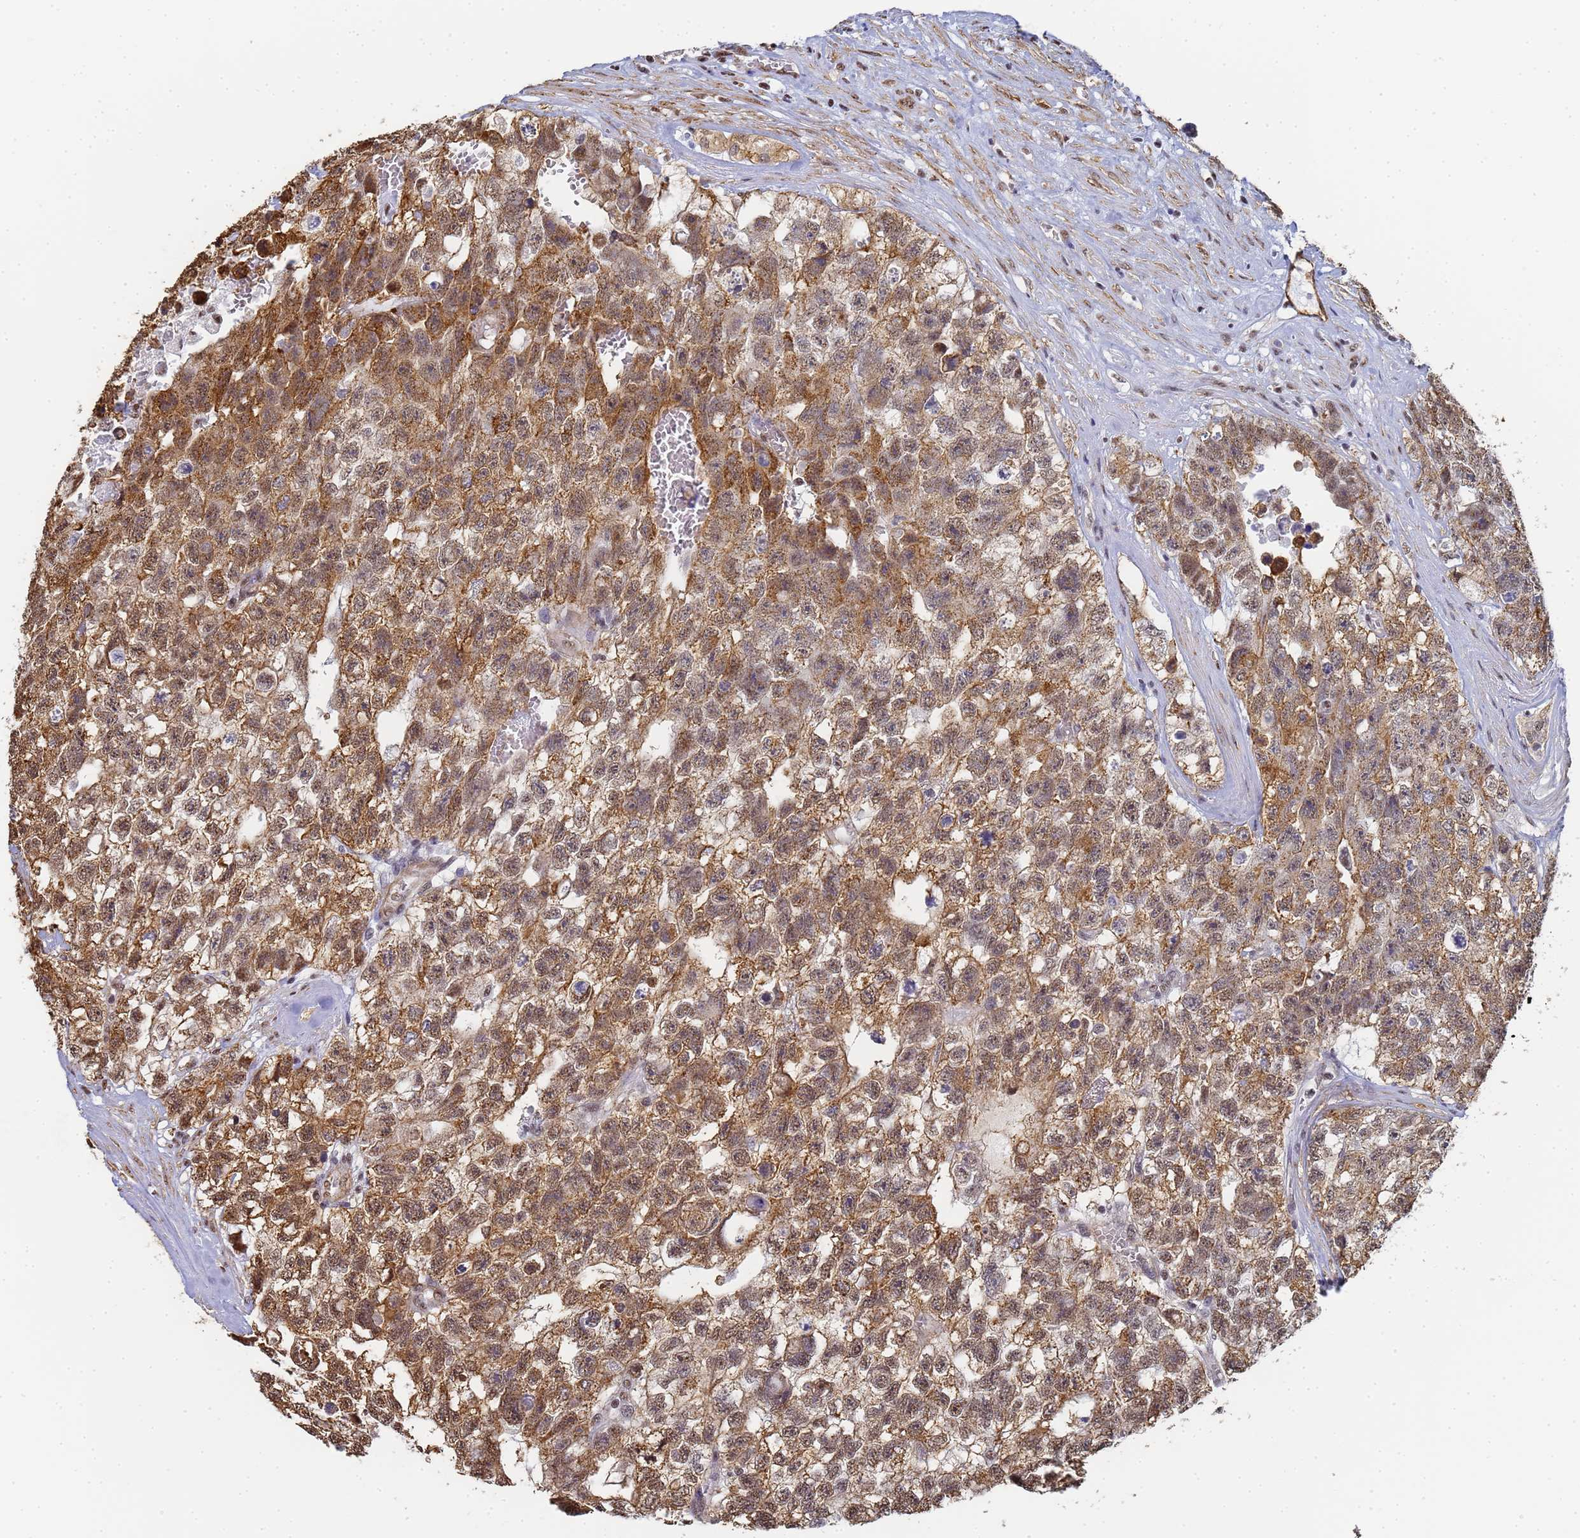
{"staining": {"intensity": "moderate", "quantity": ">75%", "location": "cytoplasmic/membranous,nuclear"}, "tissue": "testis cancer", "cell_type": "Tumor cells", "image_type": "cancer", "snomed": [{"axis": "morphology", "description": "Carcinoma, Embryonal, NOS"}, {"axis": "topography", "description": "Testis"}], "caption": "Tumor cells show moderate cytoplasmic/membranous and nuclear expression in about >75% of cells in embryonal carcinoma (testis). The staining is performed using DAB brown chromogen to label protein expression. The nuclei are counter-stained blue using hematoxylin.", "gene": "PRRT4", "patient": {"sex": "male", "age": 26}}